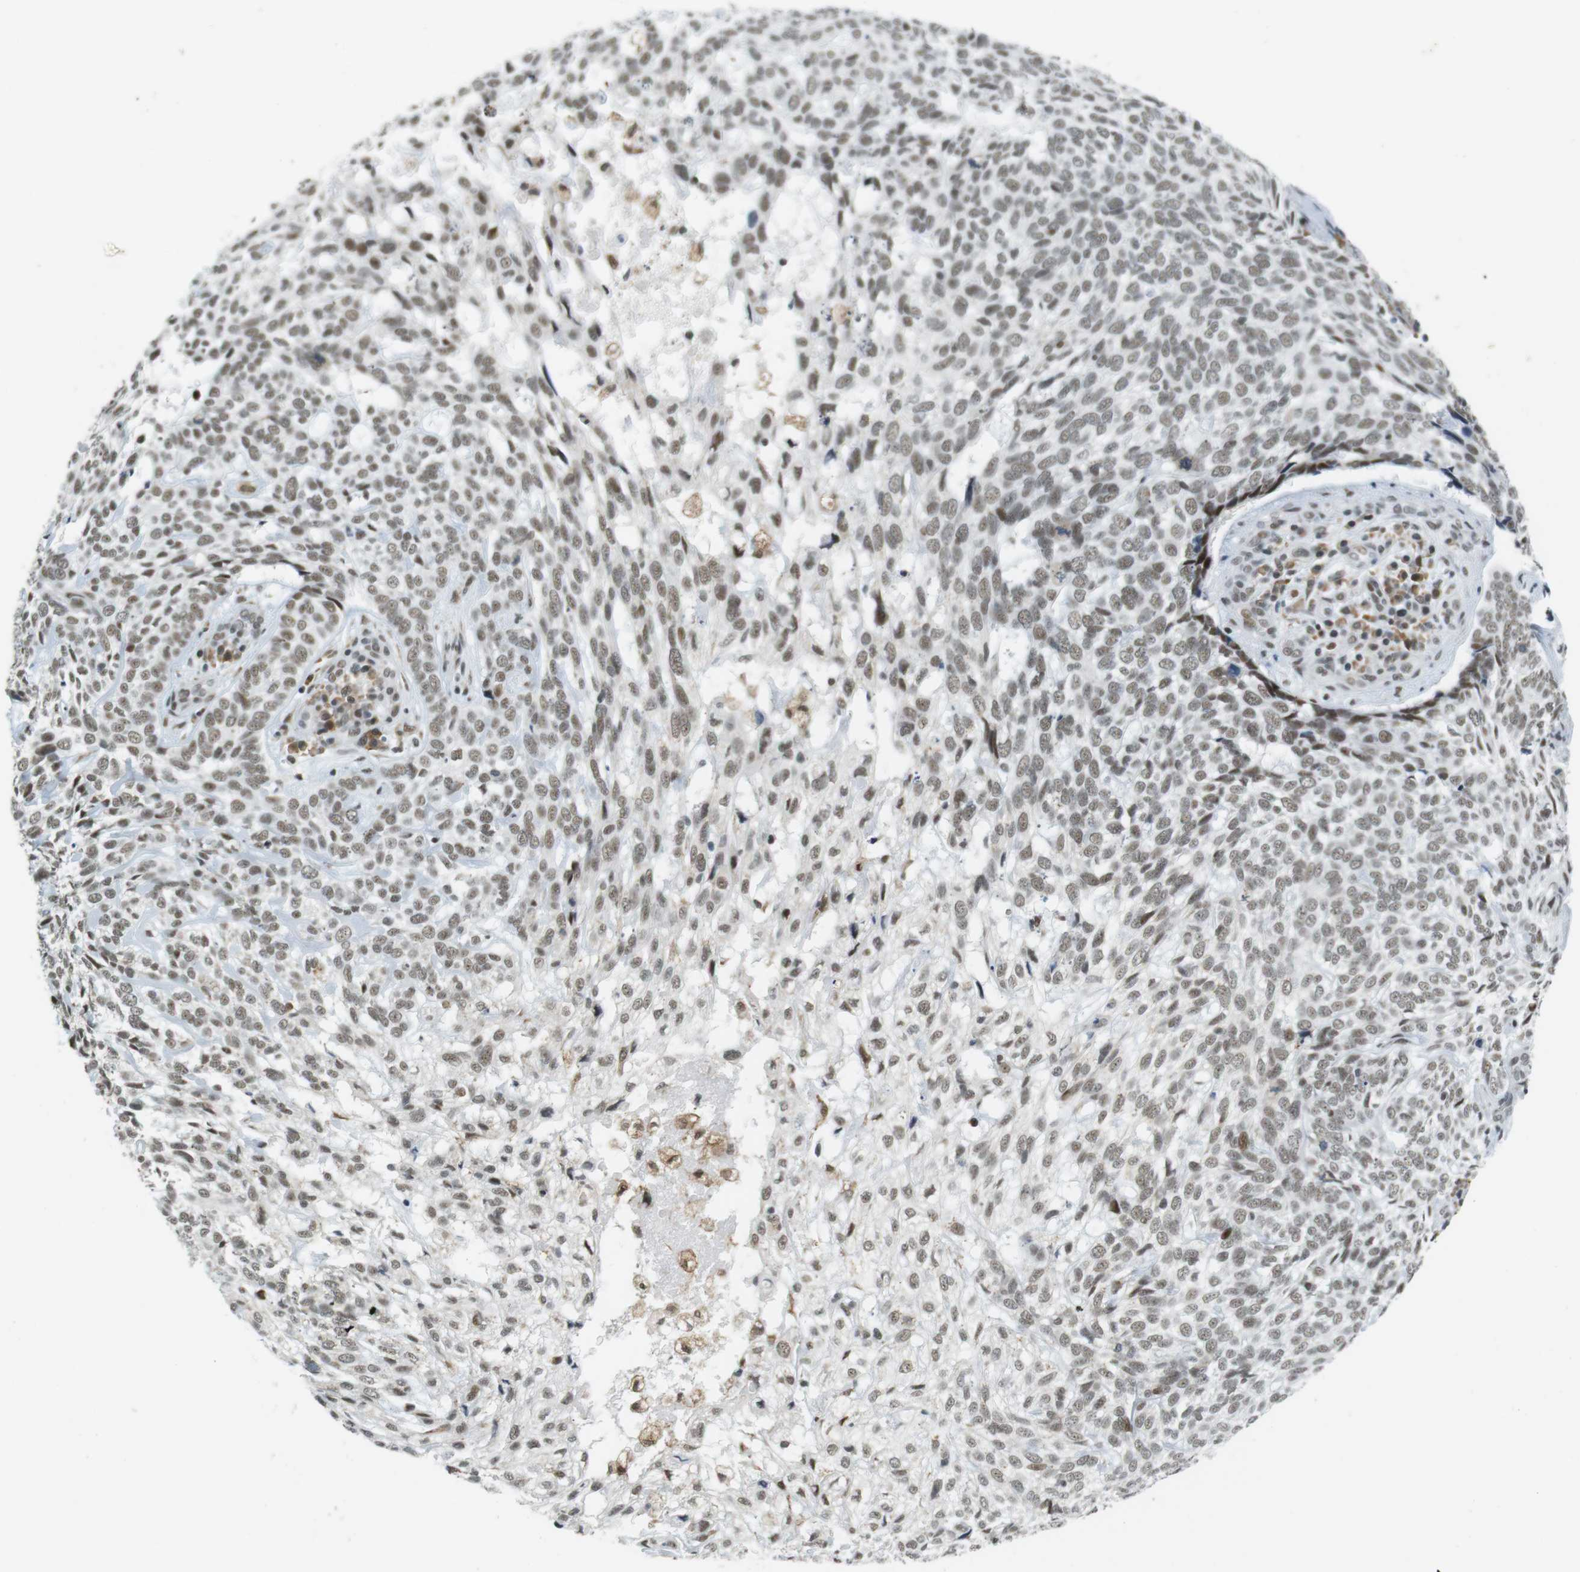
{"staining": {"intensity": "weak", "quantity": ">75%", "location": "nuclear"}, "tissue": "skin cancer", "cell_type": "Tumor cells", "image_type": "cancer", "snomed": [{"axis": "morphology", "description": "Basal cell carcinoma"}, {"axis": "topography", "description": "Skin"}], "caption": "Immunohistochemistry (IHC) histopathology image of human skin basal cell carcinoma stained for a protein (brown), which shows low levels of weak nuclear expression in about >75% of tumor cells.", "gene": "RNF38", "patient": {"sex": "male", "age": 72}}